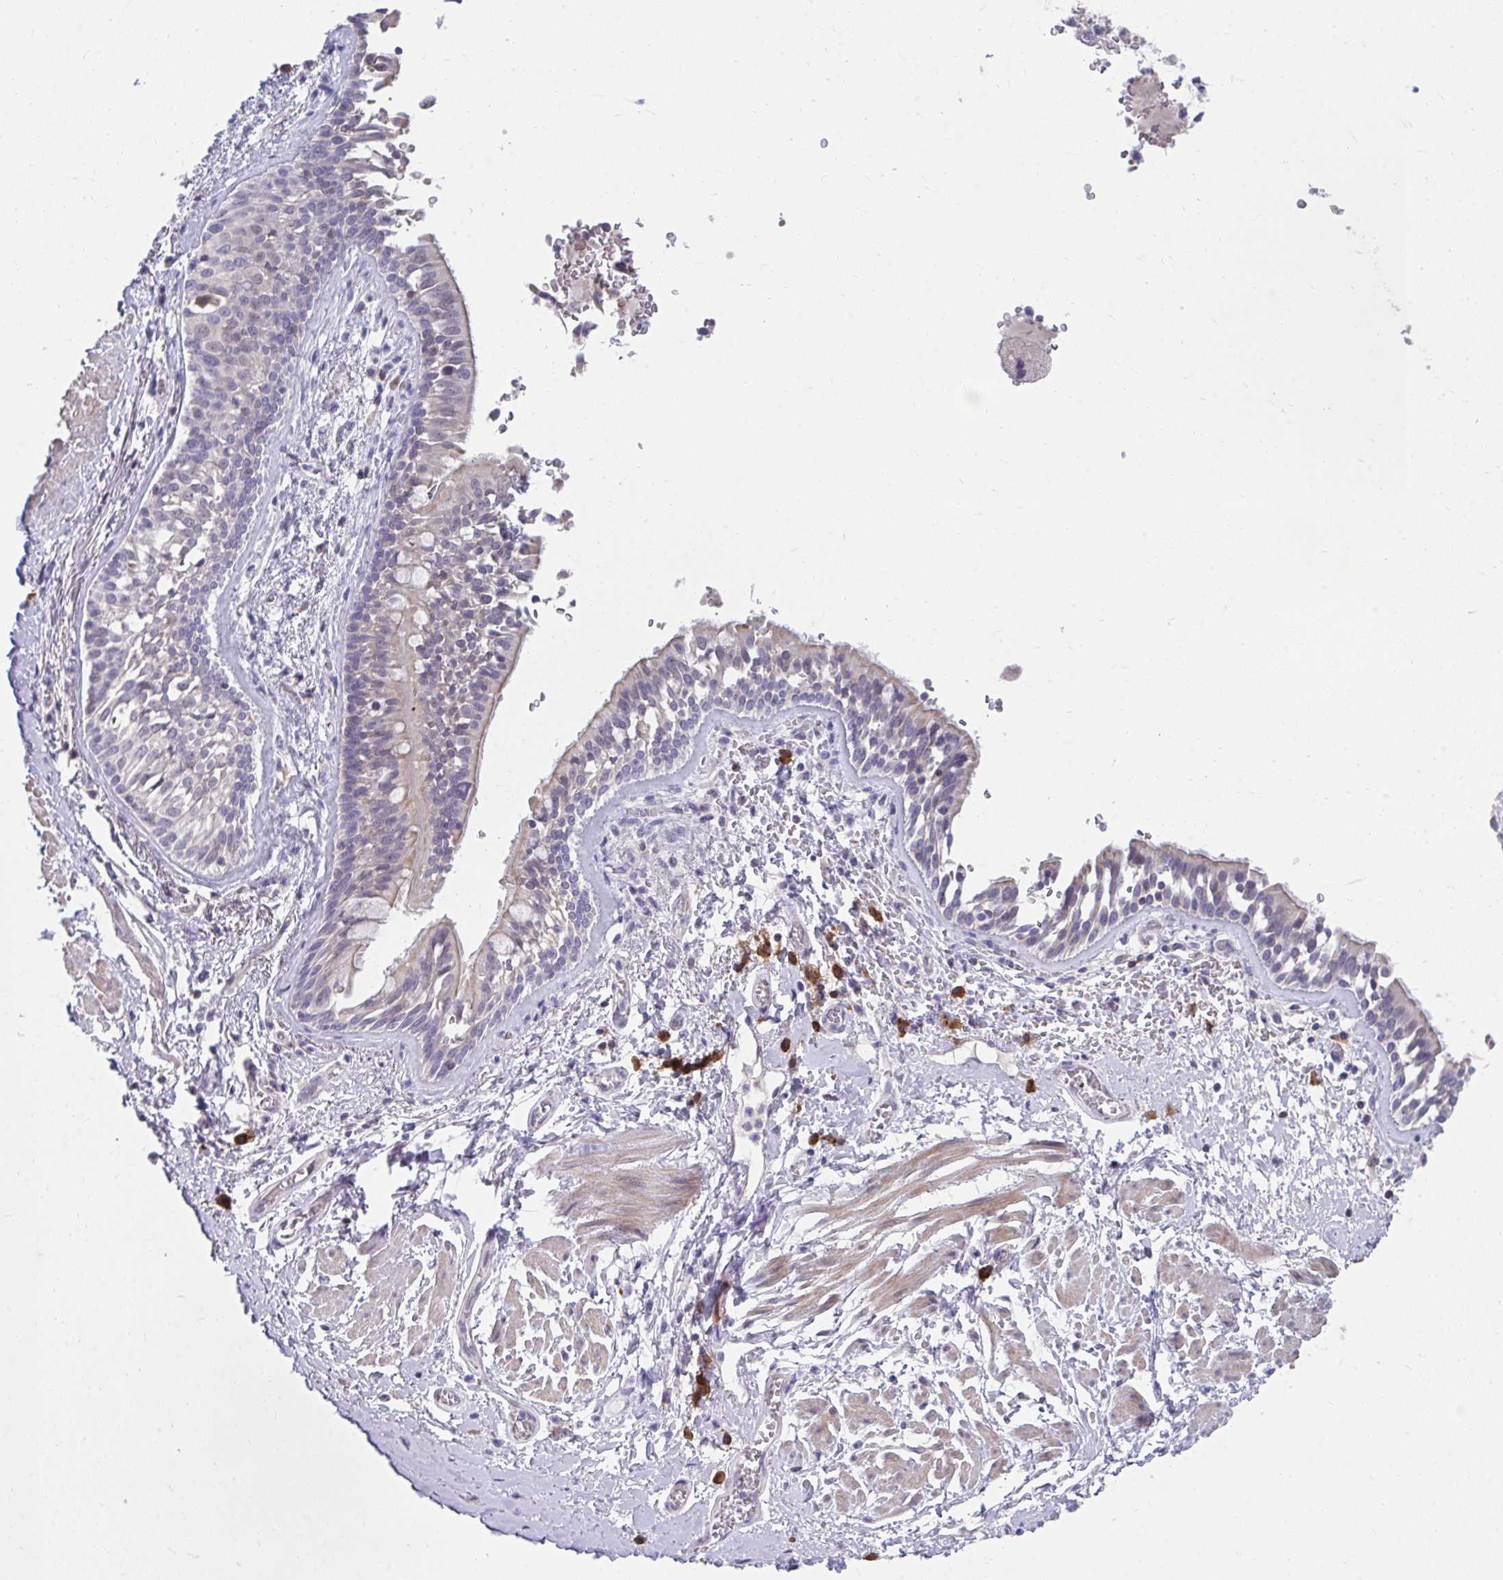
{"staining": {"intensity": "negative", "quantity": "none", "location": "none"}, "tissue": "adipose tissue", "cell_type": "Adipocytes", "image_type": "normal", "snomed": [{"axis": "morphology", "description": "Normal tissue, NOS"}, {"axis": "morphology", "description": "Degeneration, NOS"}, {"axis": "topography", "description": "Cartilage tissue"}, {"axis": "topography", "description": "Lung"}], "caption": "DAB immunohistochemical staining of benign adipose tissue shows no significant expression in adipocytes.", "gene": "SLAMF7", "patient": {"sex": "female", "age": 61}}